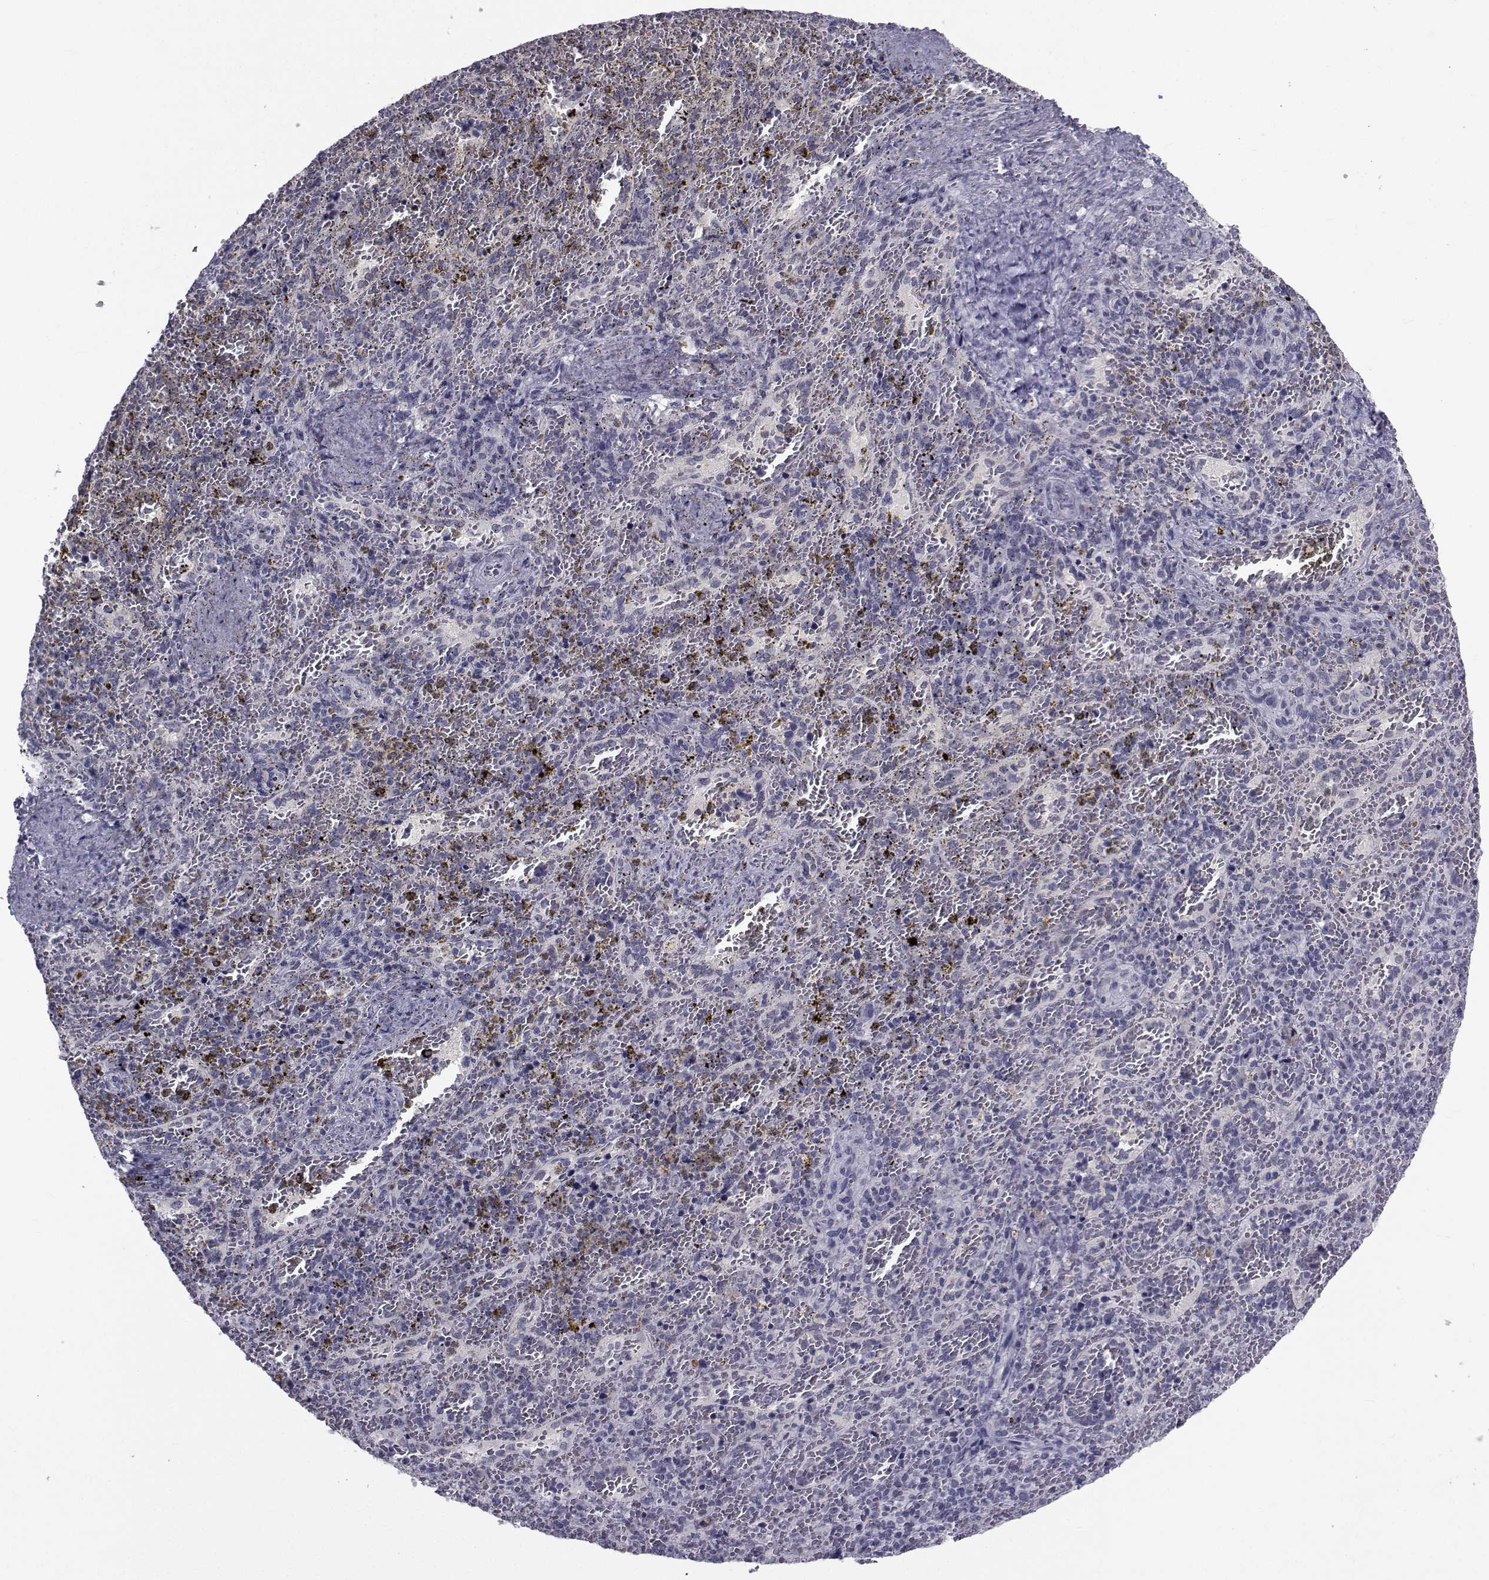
{"staining": {"intensity": "negative", "quantity": "none", "location": "none"}, "tissue": "spleen", "cell_type": "Cells in red pulp", "image_type": "normal", "snomed": [{"axis": "morphology", "description": "Normal tissue, NOS"}, {"axis": "topography", "description": "Spleen"}], "caption": "This is an immunohistochemistry micrograph of normal spleen. There is no expression in cells in red pulp.", "gene": "PAX2", "patient": {"sex": "female", "age": 50}}